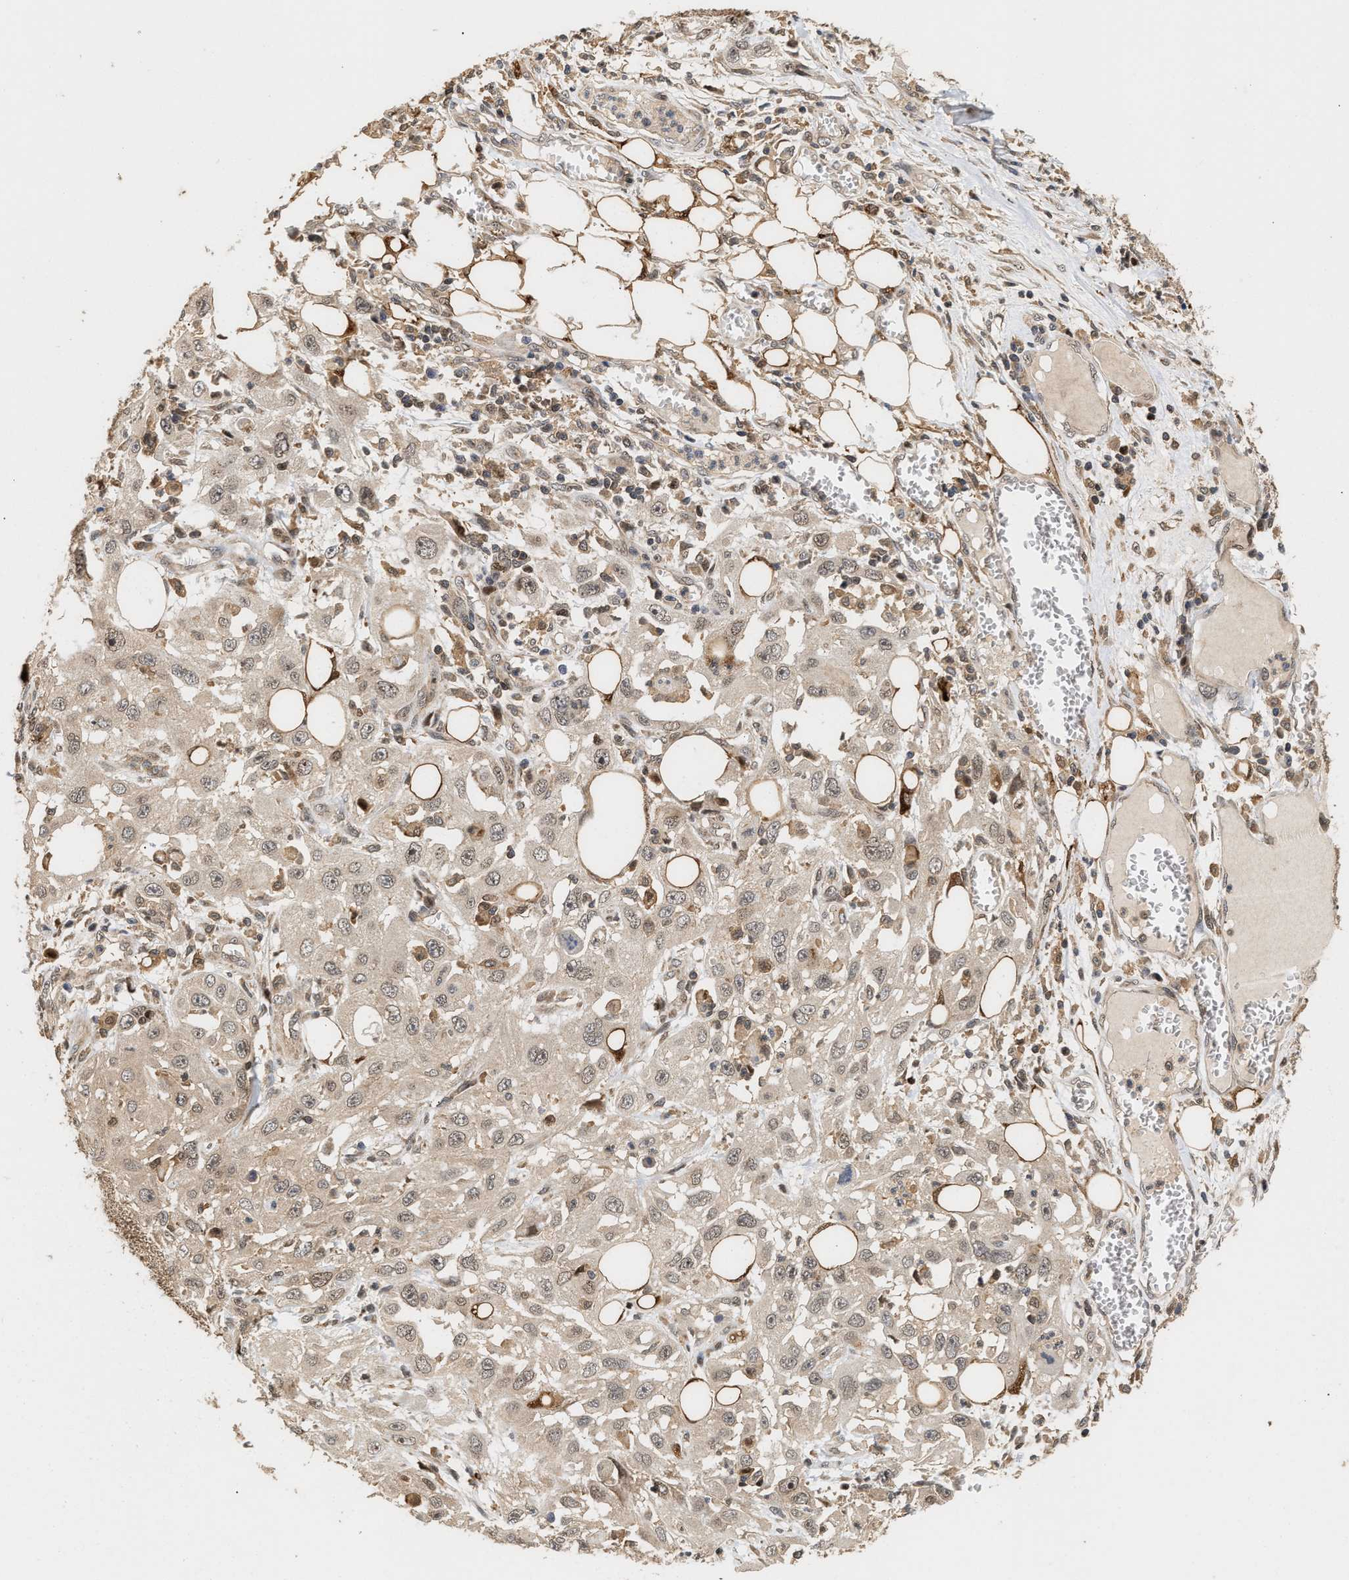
{"staining": {"intensity": "weak", "quantity": "25%-75%", "location": "nuclear"}, "tissue": "skin cancer", "cell_type": "Tumor cells", "image_type": "cancer", "snomed": [{"axis": "morphology", "description": "Squamous cell carcinoma, NOS"}, {"axis": "topography", "description": "Skin"}], "caption": "The image demonstrates immunohistochemical staining of skin cancer. There is weak nuclear expression is identified in approximately 25%-75% of tumor cells.", "gene": "ABHD5", "patient": {"sex": "male", "age": 75}}